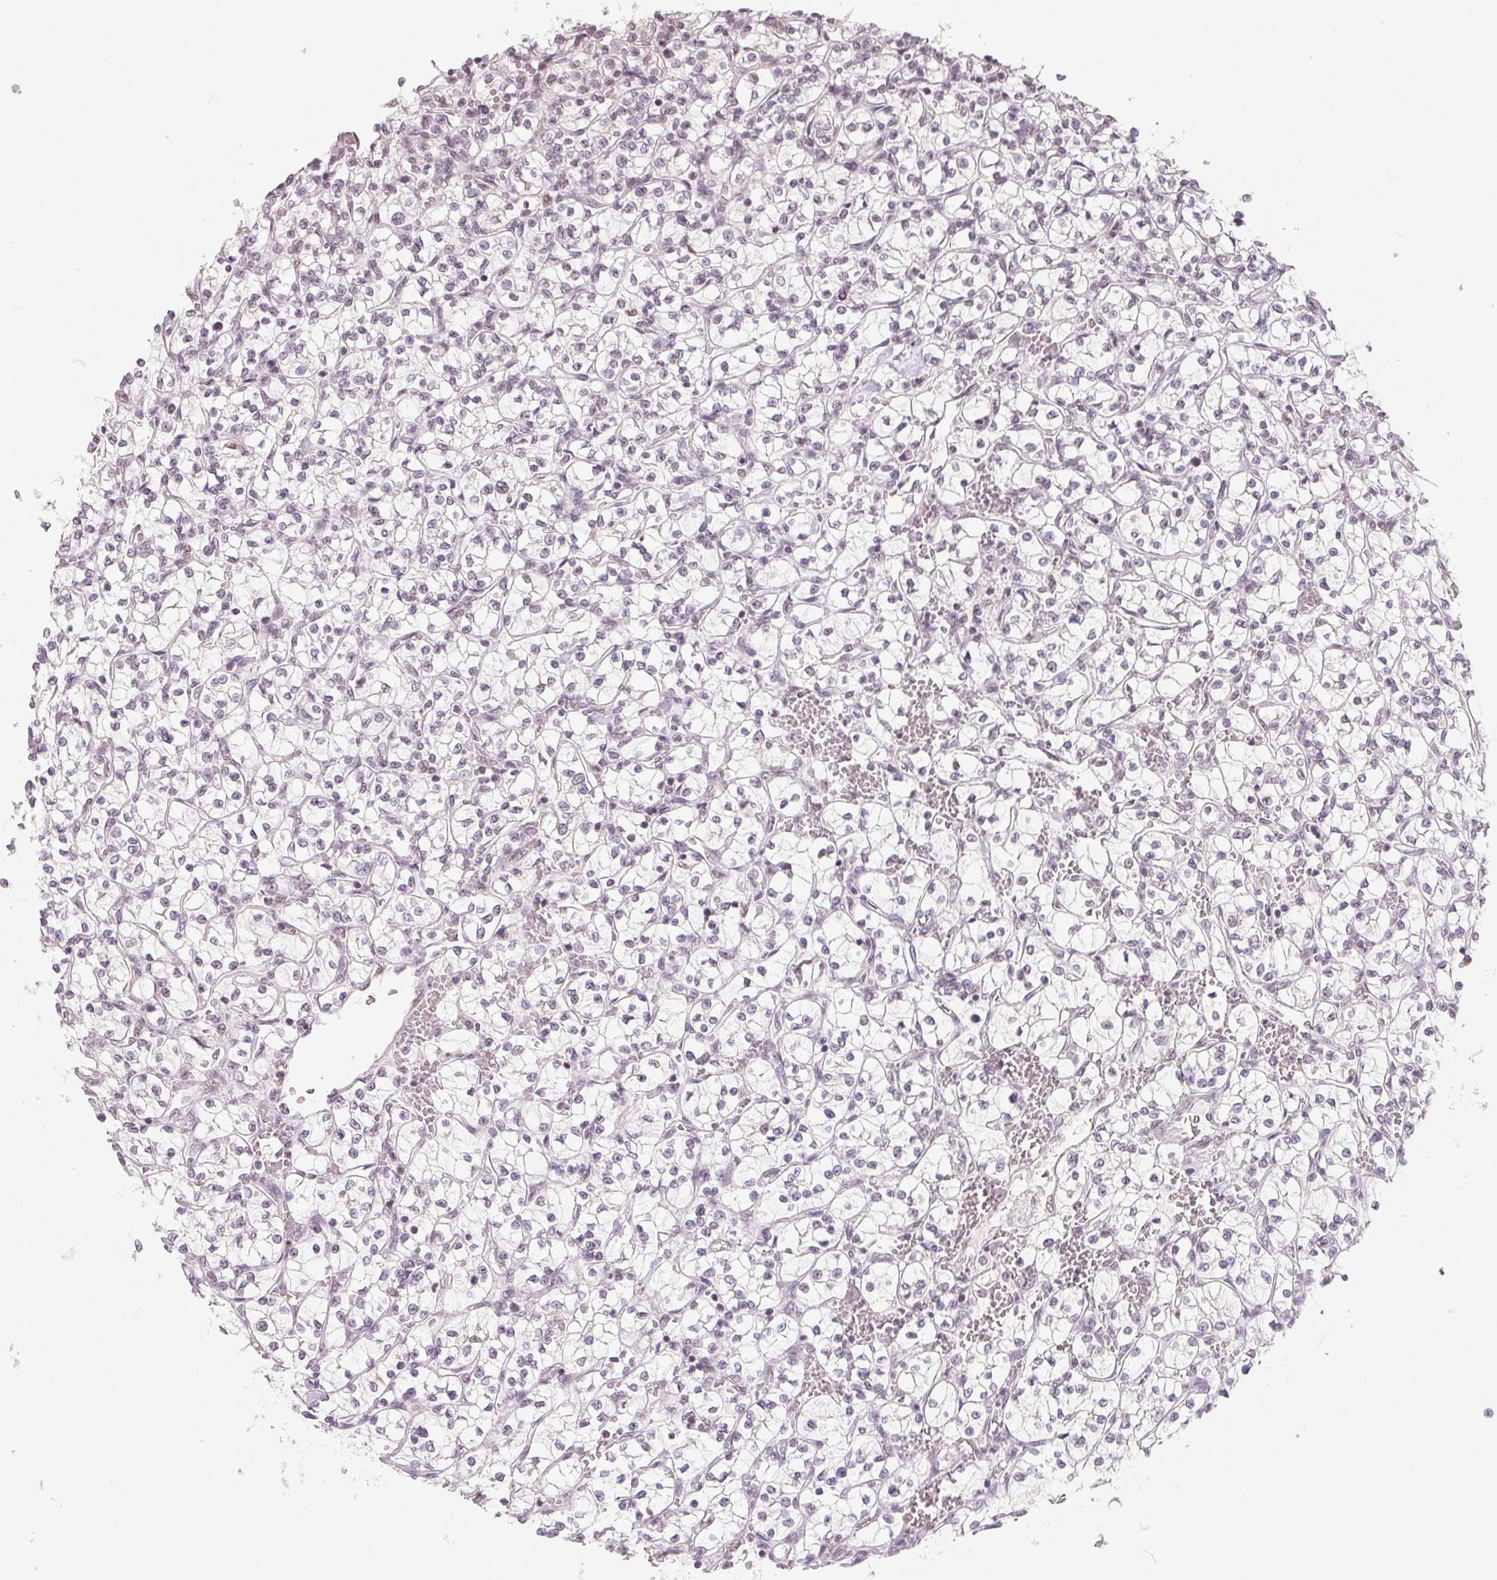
{"staining": {"intensity": "negative", "quantity": "none", "location": "none"}, "tissue": "renal cancer", "cell_type": "Tumor cells", "image_type": "cancer", "snomed": [{"axis": "morphology", "description": "Adenocarcinoma, NOS"}, {"axis": "topography", "description": "Kidney"}], "caption": "Human adenocarcinoma (renal) stained for a protein using immunohistochemistry demonstrates no staining in tumor cells.", "gene": "NXF3", "patient": {"sex": "female", "age": 64}}